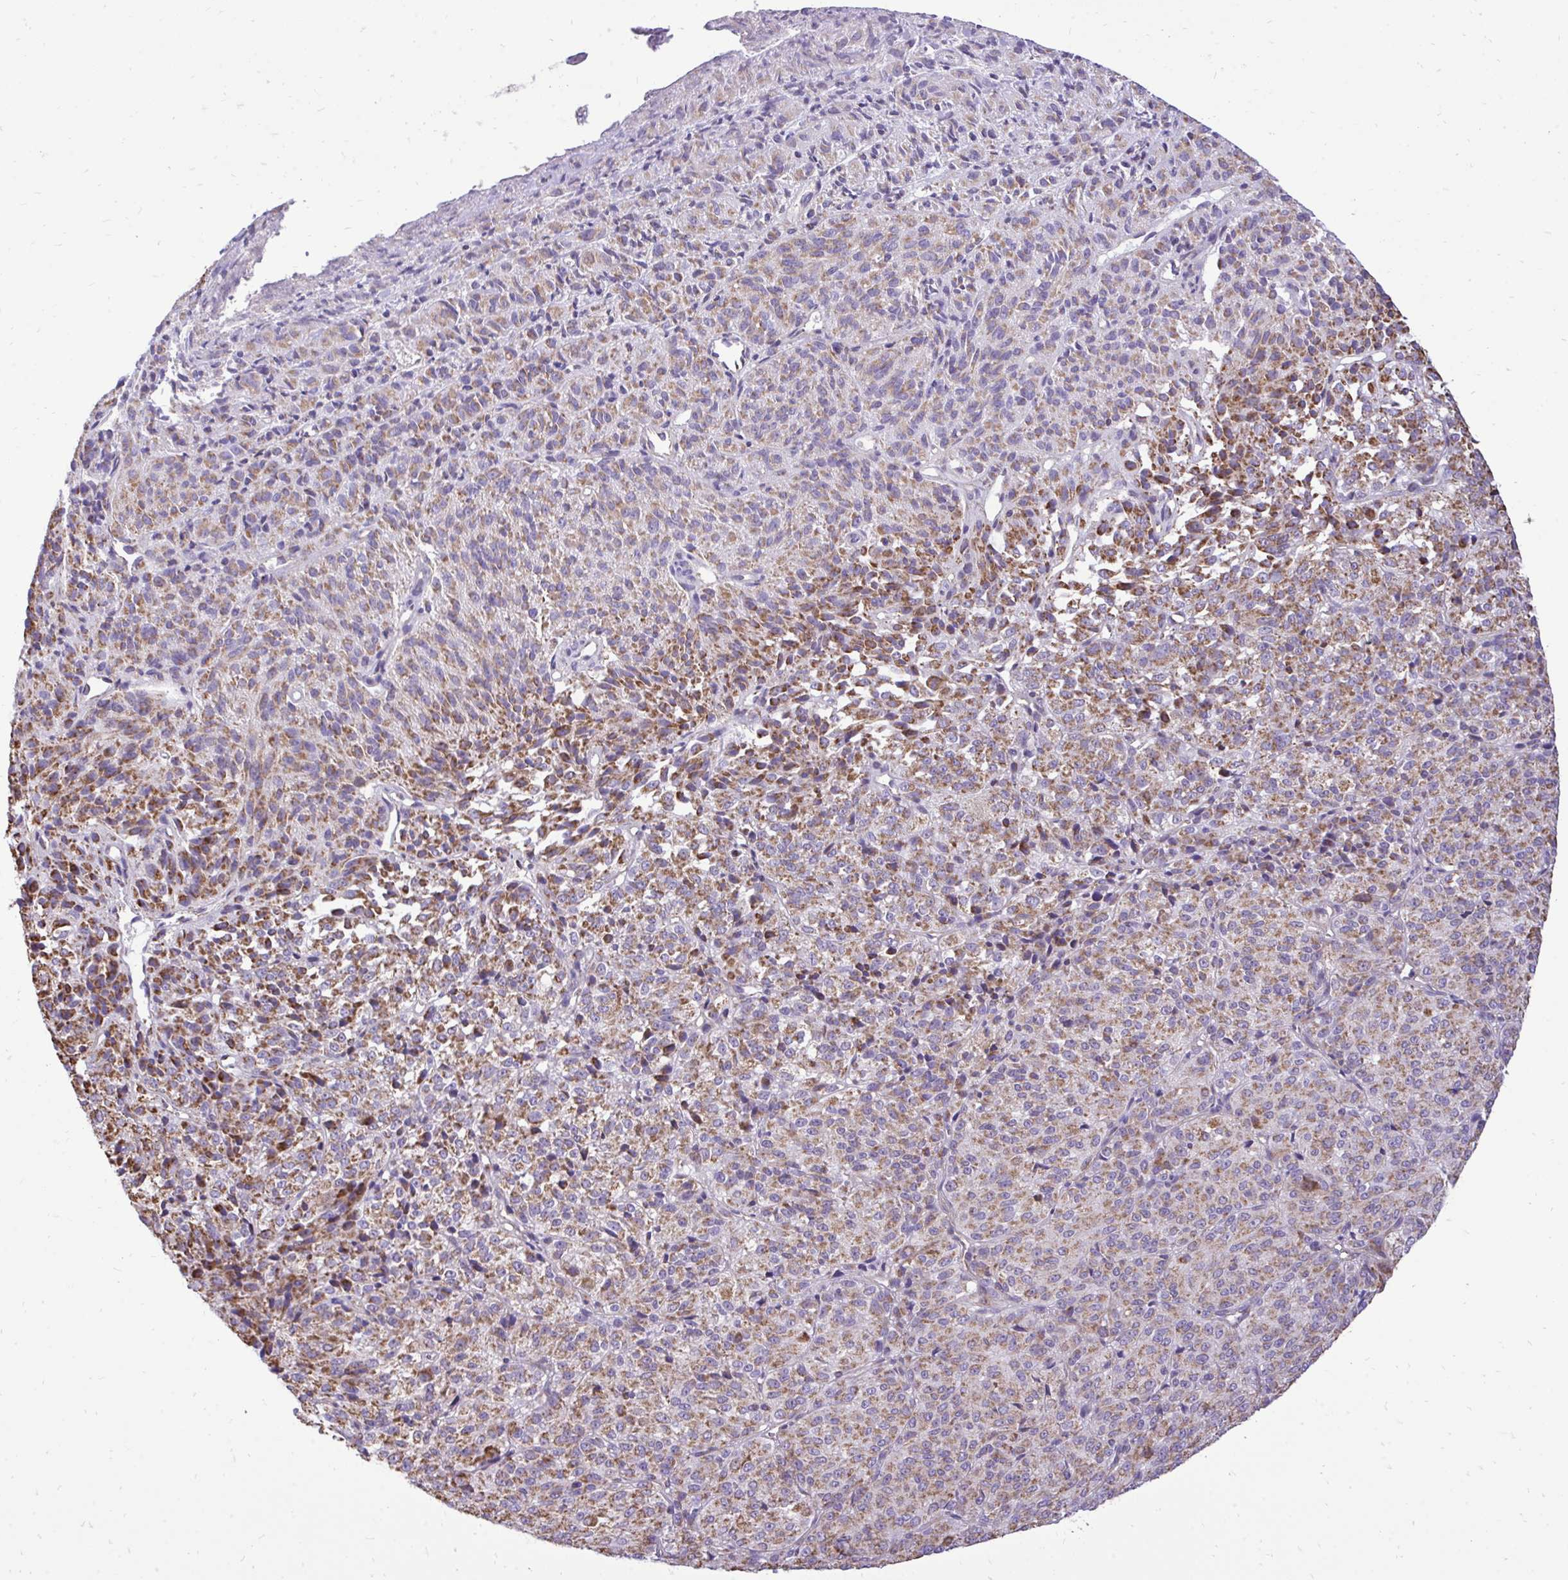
{"staining": {"intensity": "moderate", "quantity": ">75%", "location": "cytoplasmic/membranous"}, "tissue": "melanoma", "cell_type": "Tumor cells", "image_type": "cancer", "snomed": [{"axis": "morphology", "description": "Malignant melanoma, Metastatic site"}, {"axis": "topography", "description": "Brain"}], "caption": "Melanoma tissue demonstrates moderate cytoplasmic/membranous staining in approximately >75% of tumor cells", "gene": "UBE2C", "patient": {"sex": "female", "age": 56}}